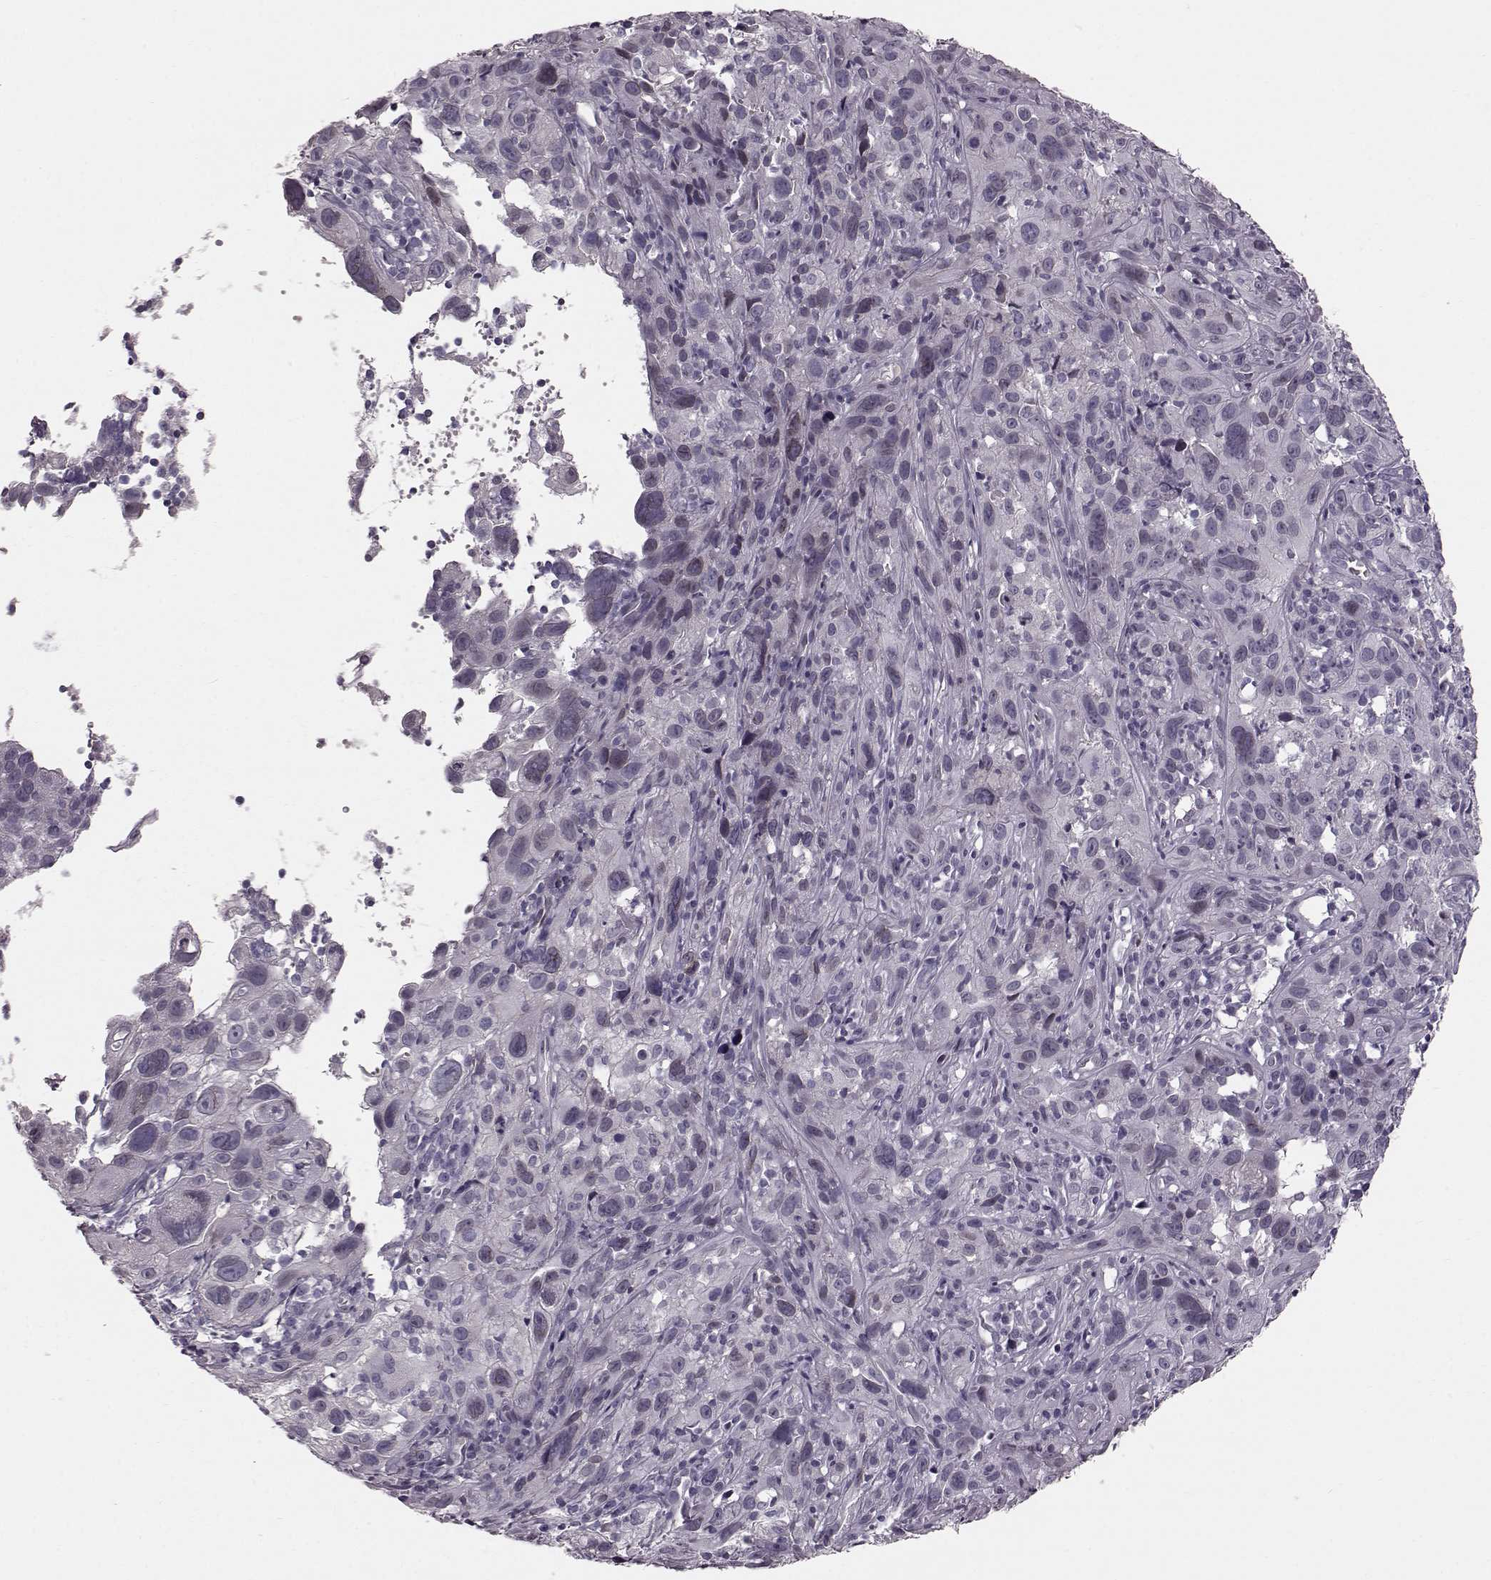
{"staining": {"intensity": "negative", "quantity": "none", "location": "none"}, "tissue": "cervical cancer", "cell_type": "Tumor cells", "image_type": "cancer", "snomed": [{"axis": "morphology", "description": "Squamous cell carcinoma, NOS"}, {"axis": "topography", "description": "Cervix"}], "caption": "DAB (3,3'-diaminobenzidine) immunohistochemical staining of human cervical squamous cell carcinoma shows no significant staining in tumor cells.", "gene": "TCHHL1", "patient": {"sex": "female", "age": 37}}